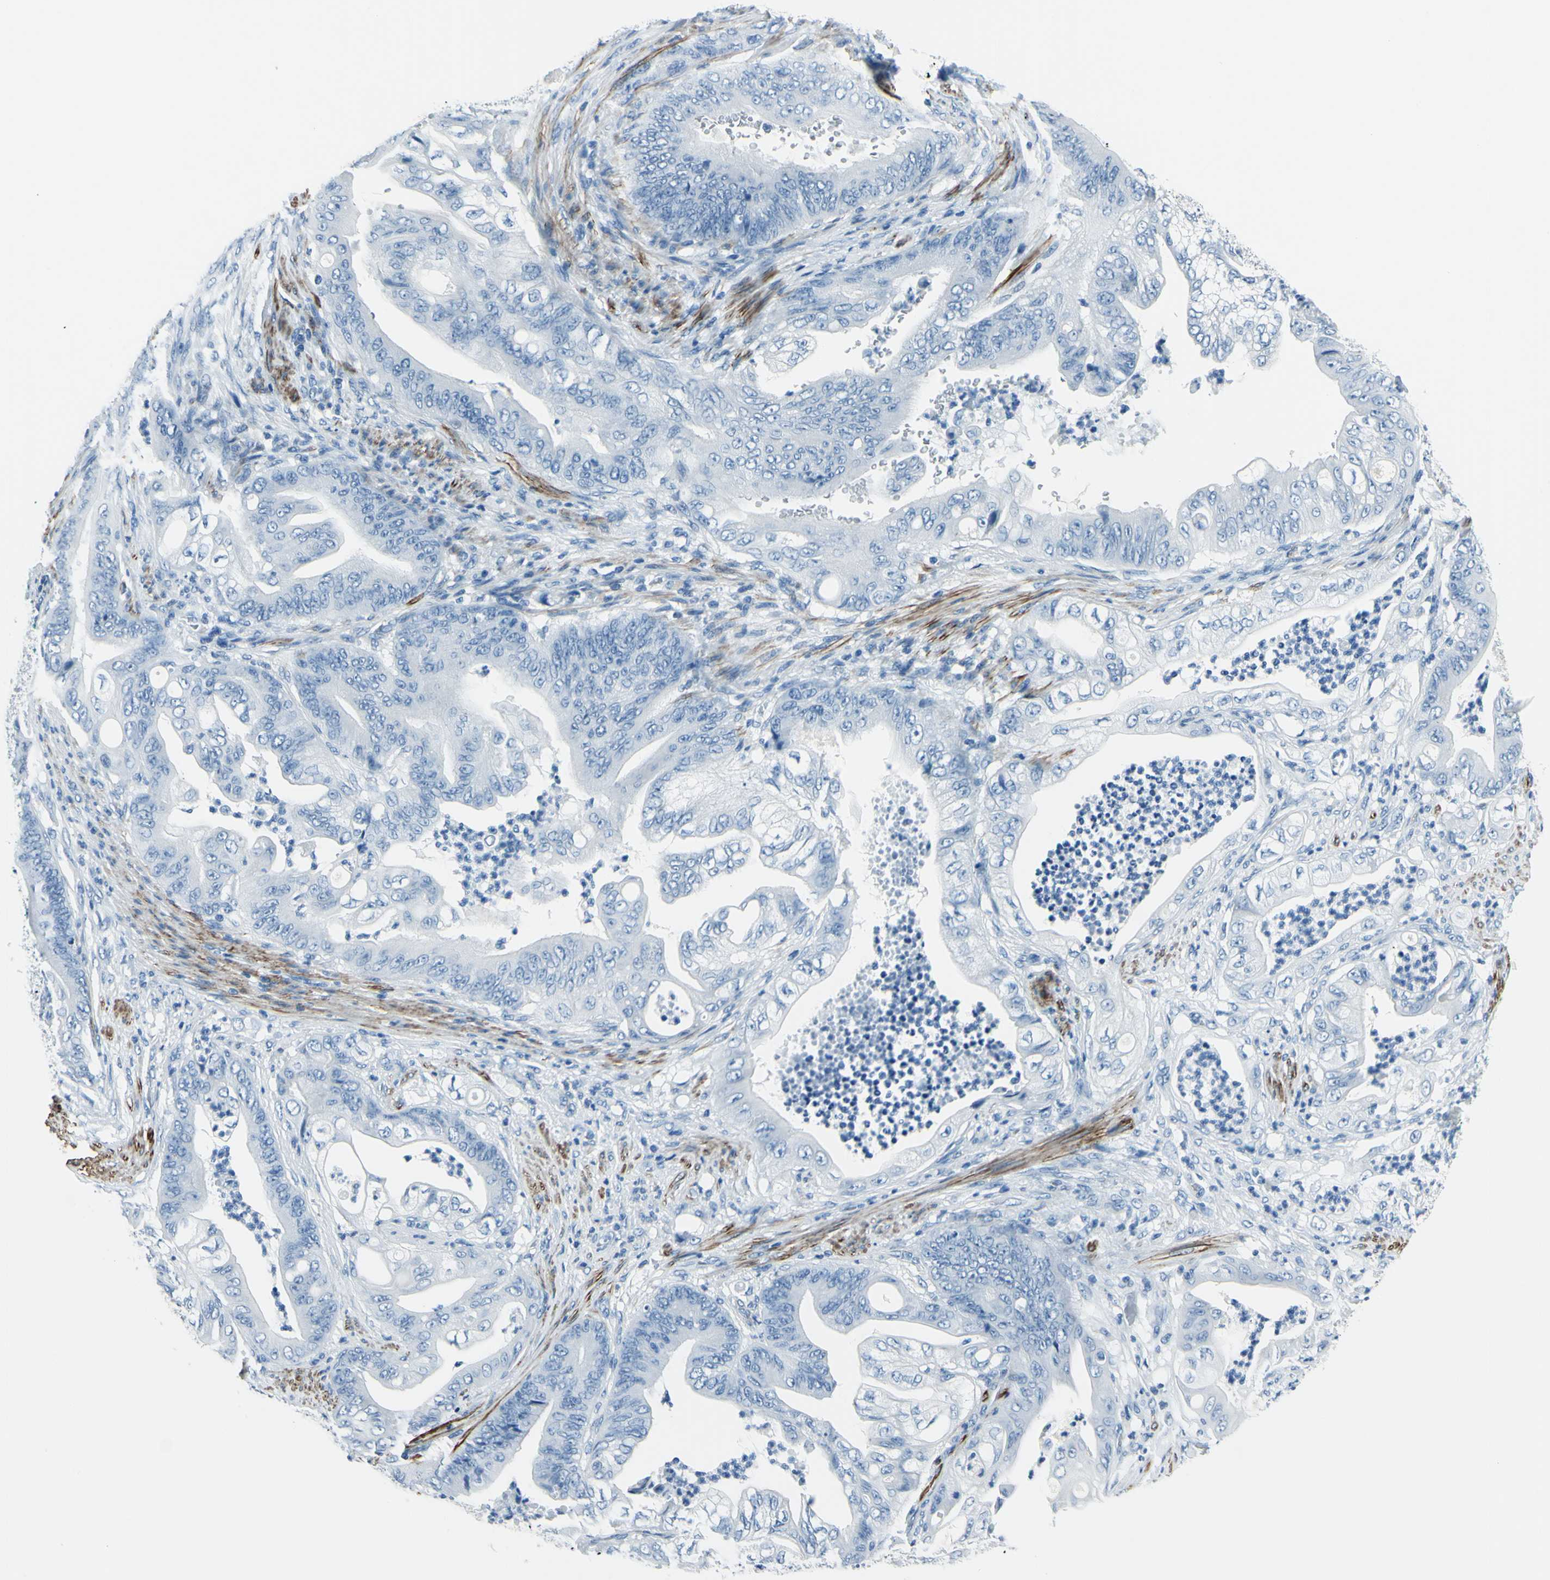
{"staining": {"intensity": "negative", "quantity": "none", "location": "none"}, "tissue": "stomach cancer", "cell_type": "Tumor cells", "image_type": "cancer", "snomed": [{"axis": "morphology", "description": "Adenocarcinoma, NOS"}, {"axis": "topography", "description": "Stomach"}], "caption": "Stomach cancer was stained to show a protein in brown. There is no significant positivity in tumor cells.", "gene": "CDH15", "patient": {"sex": "female", "age": 73}}